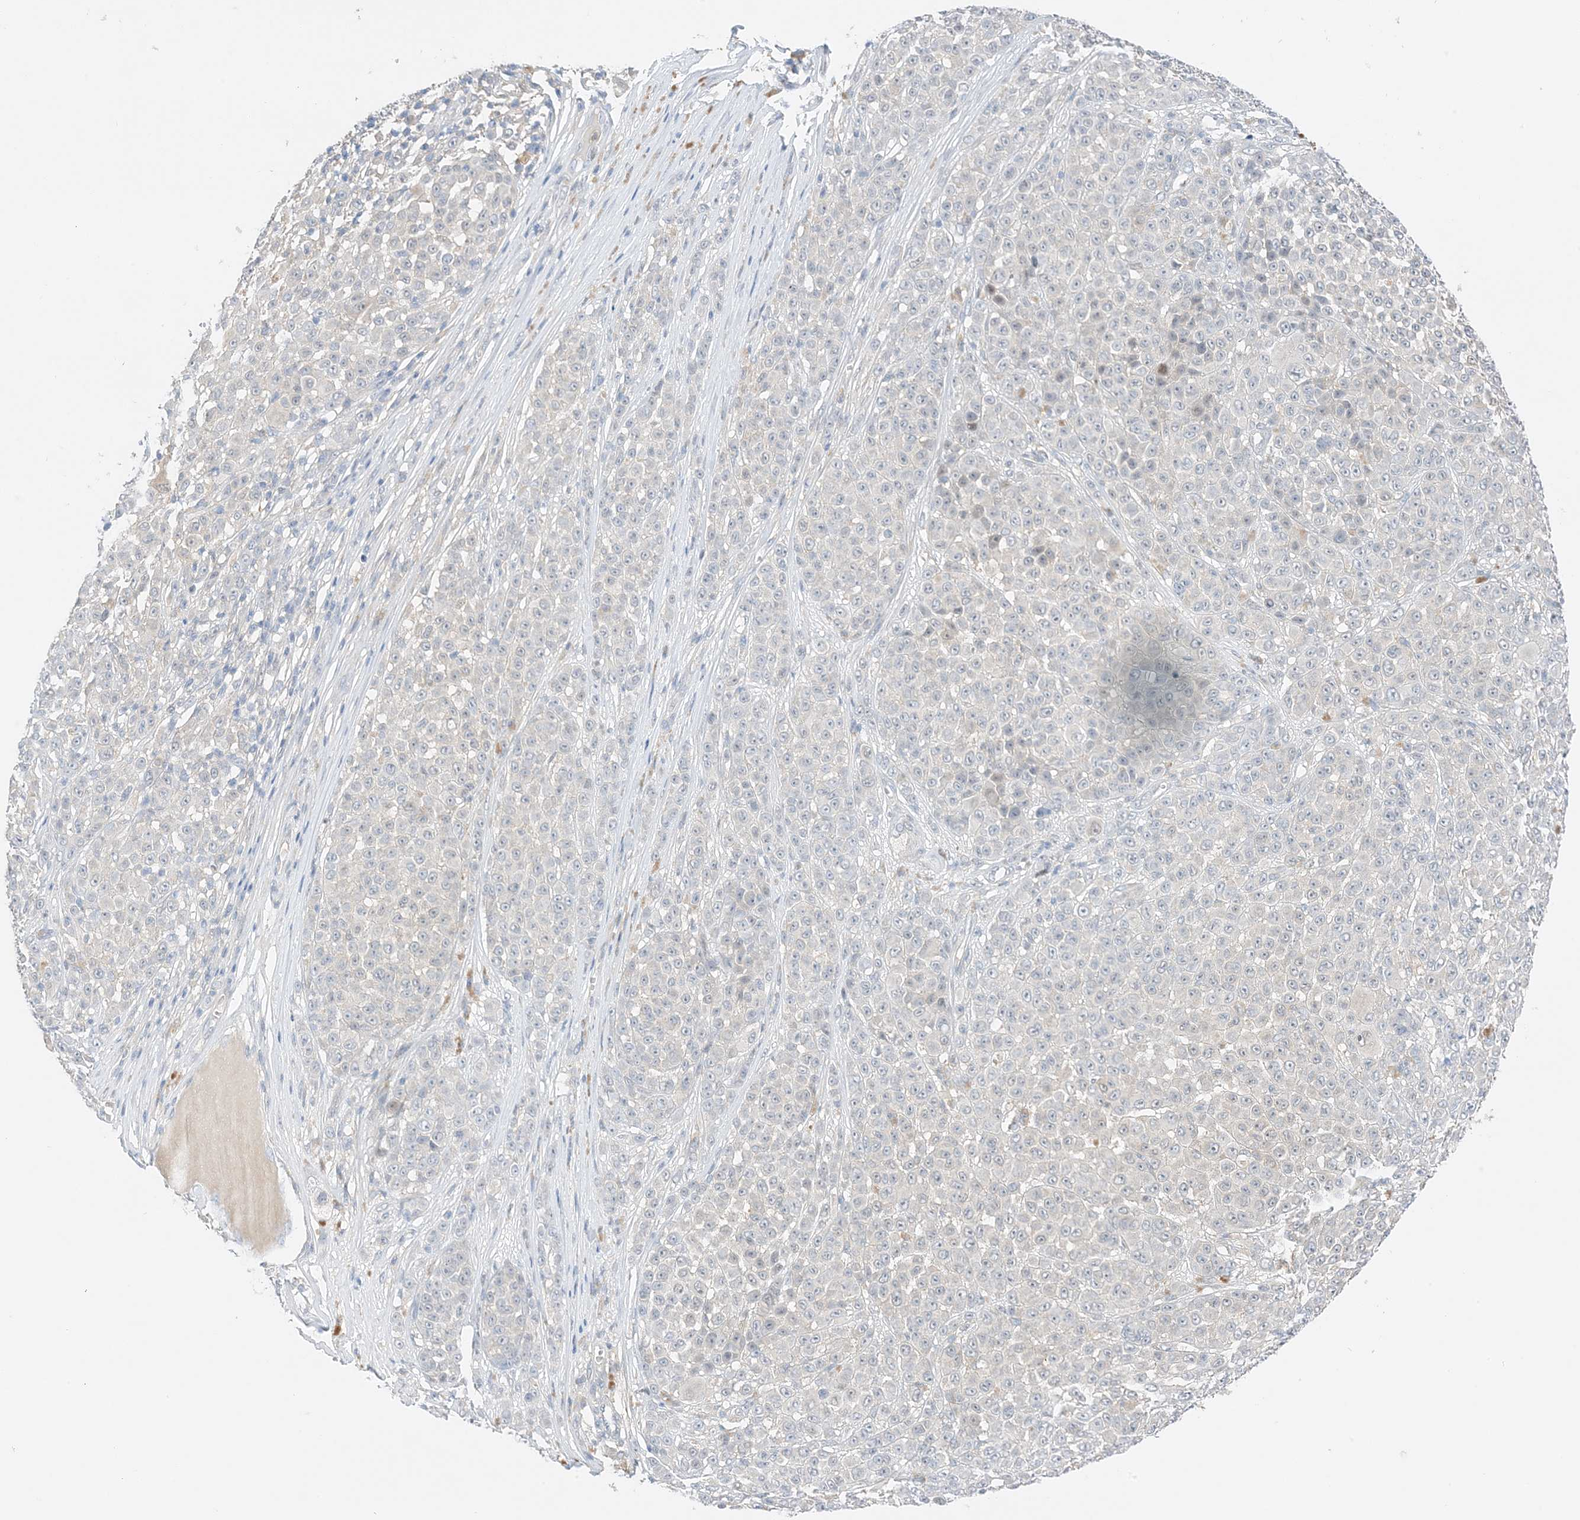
{"staining": {"intensity": "negative", "quantity": "none", "location": "none"}, "tissue": "melanoma", "cell_type": "Tumor cells", "image_type": "cancer", "snomed": [{"axis": "morphology", "description": "Malignant melanoma, NOS"}, {"axis": "topography", "description": "Skin"}], "caption": "The image demonstrates no staining of tumor cells in malignant melanoma.", "gene": "KIFBP", "patient": {"sex": "female", "age": 94}}